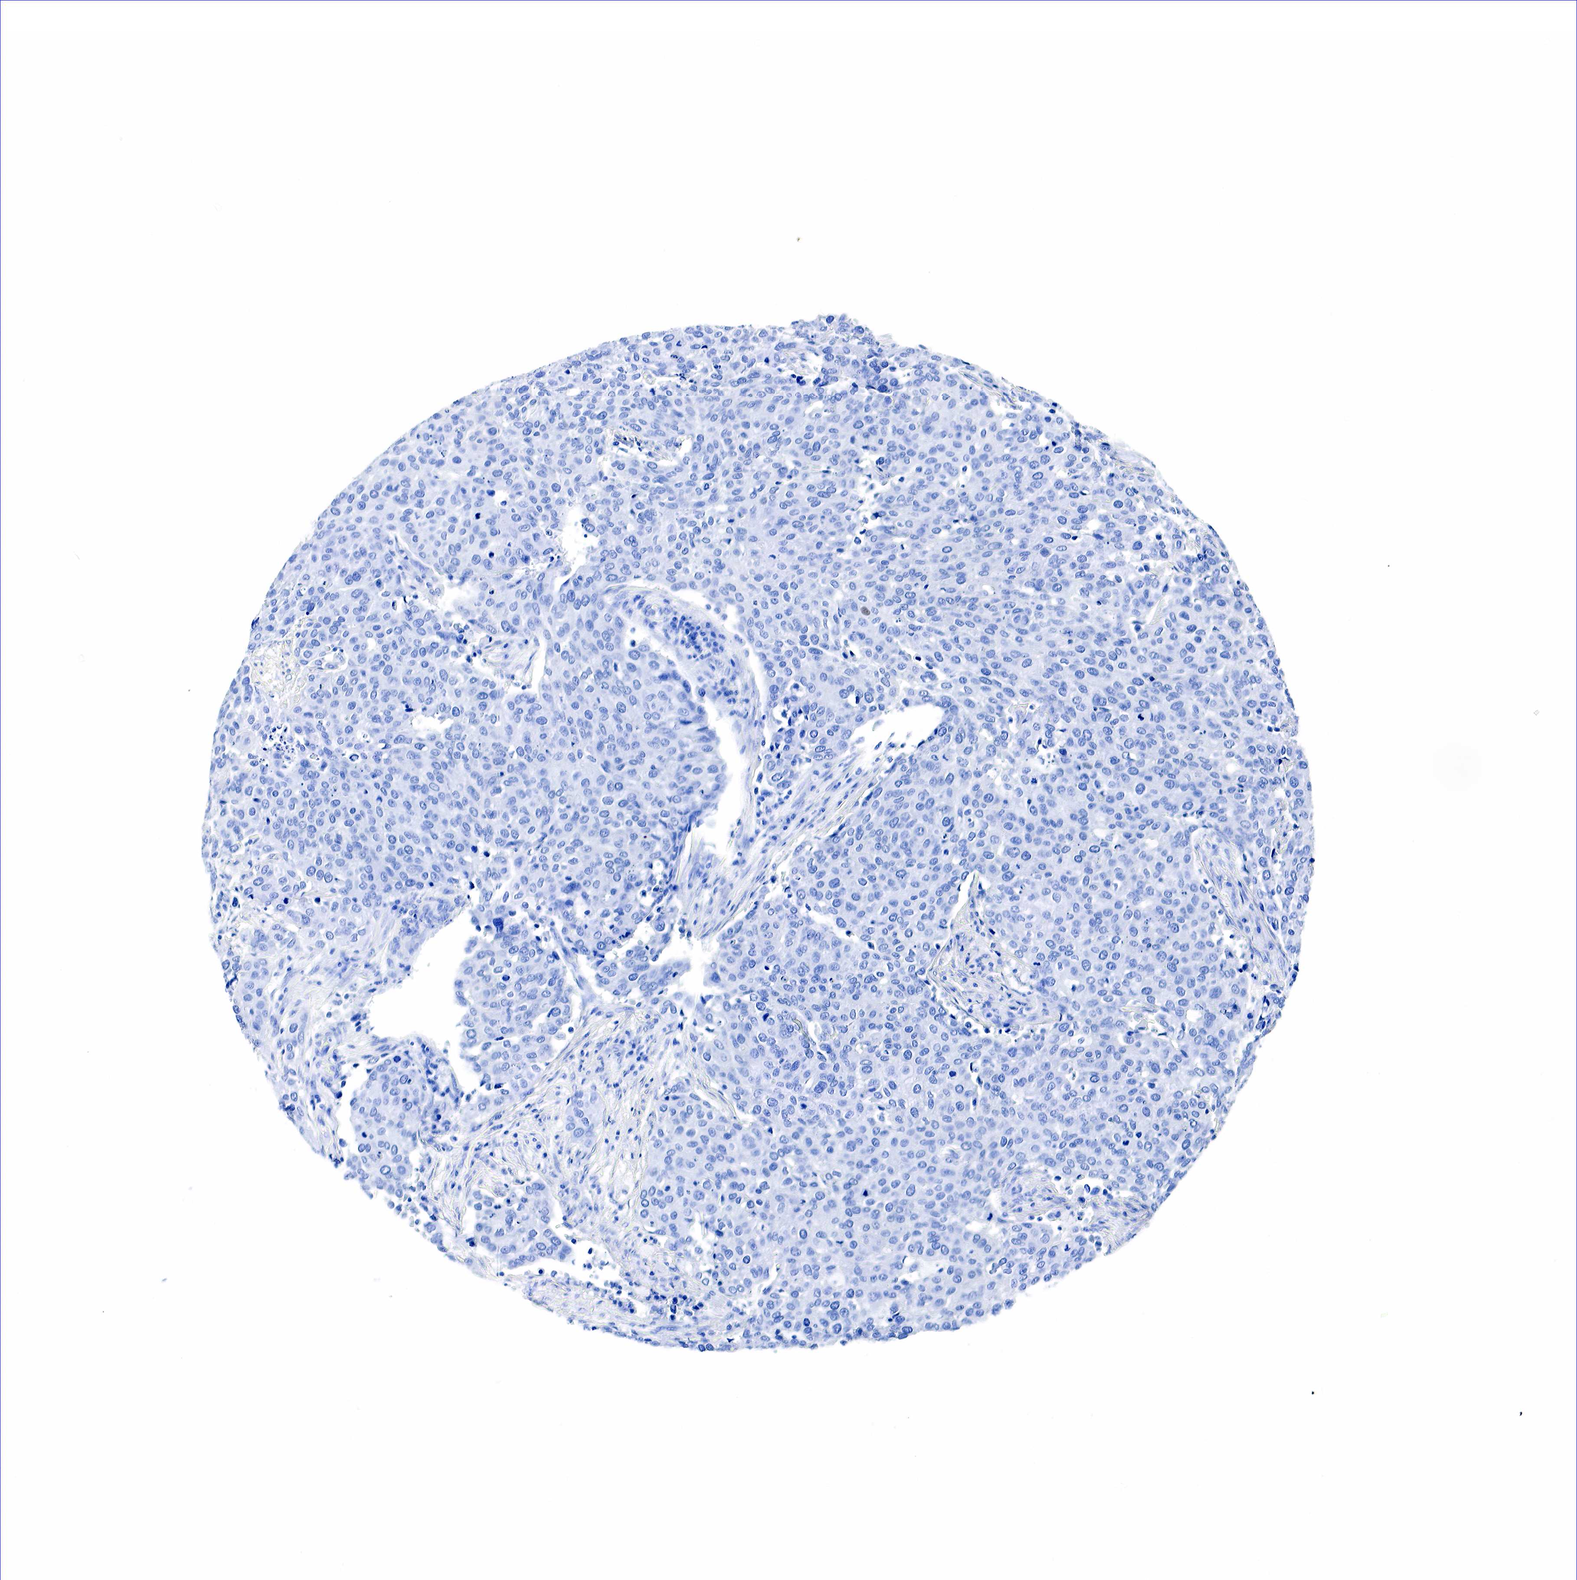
{"staining": {"intensity": "negative", "quantity": "none", "location": "none"}, "tissue": "cervical cancer", "cell_type": "Tumor cells", "image_type": "cancer", "snomed": [{"axis": "morphology", "description": "Squamous cell carcinoma, NOS"}, {"axis": "topography", "description": "Cervix"}], "caption": "DAB immunohistochemical staining of squamous cell carcinoma (cervical) shows no significant expression in tumor cells. Brightfield microscopy of IHC stained with DAB (3,3'-diaminobenzidine) (brown) and hematoxylin (blue), captured at high magnification.", "gene": "ACP3", "patient": {"sex": "female", "age": 54}}